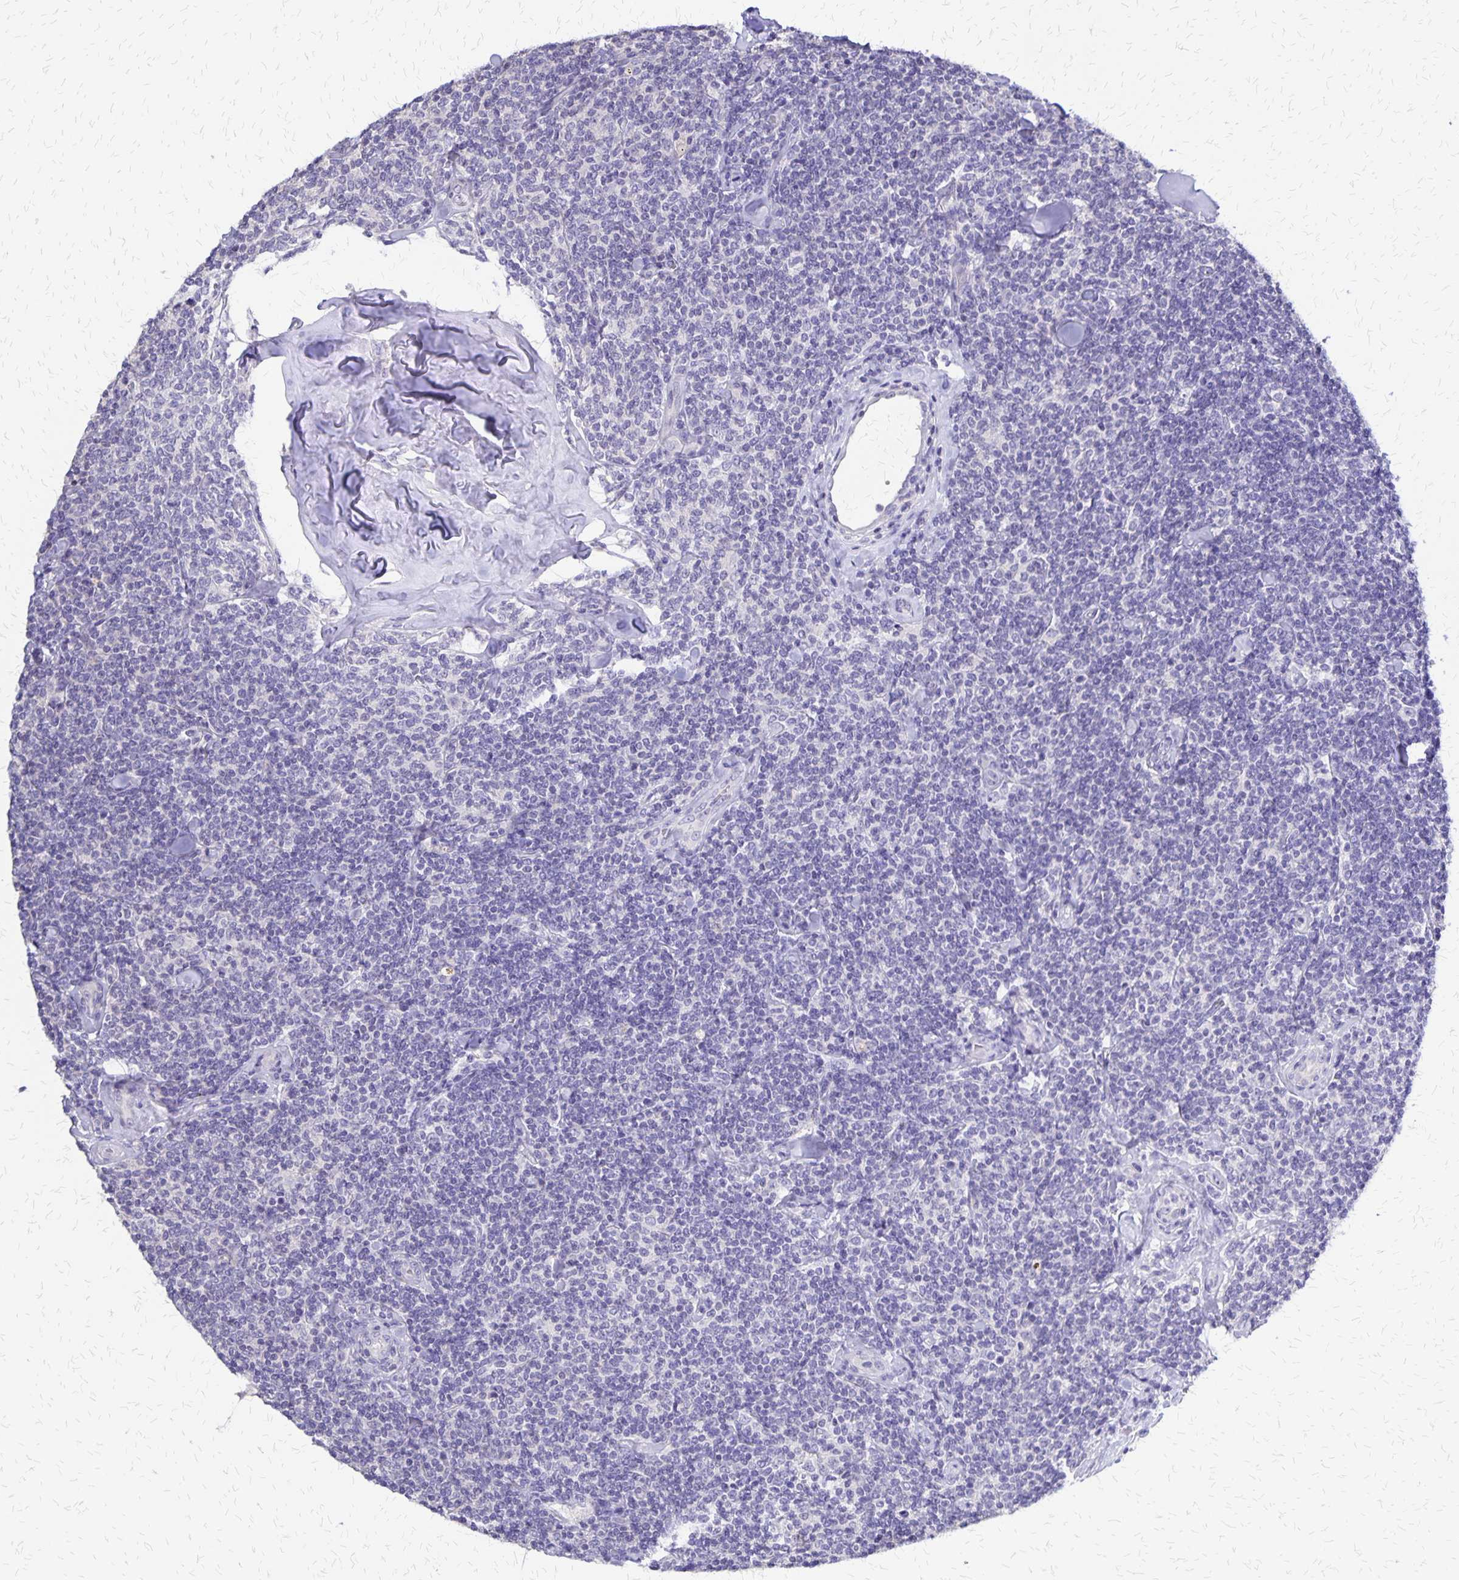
{"staining": {"intensity": "negative", "quantity": "none", "location": "none"}, "tissue": "lymphoma", "cell_type": "Tumor cells", "image_type": "cancer", "snomed": [{"axis": "morphology", "description": "Malignant lymphoma, non-Hodgkin's type, Low grade"}, {"axis": "topography", "description": "Lymph node"}], "caption": "Immunohistochemical staining of human malignant lymphoma, non-Hodgkin's type (low-grade) demonstrates no significant staining in tumor cells.", "gene": "SI", "patient": {"sex": "female", "age": 56}}